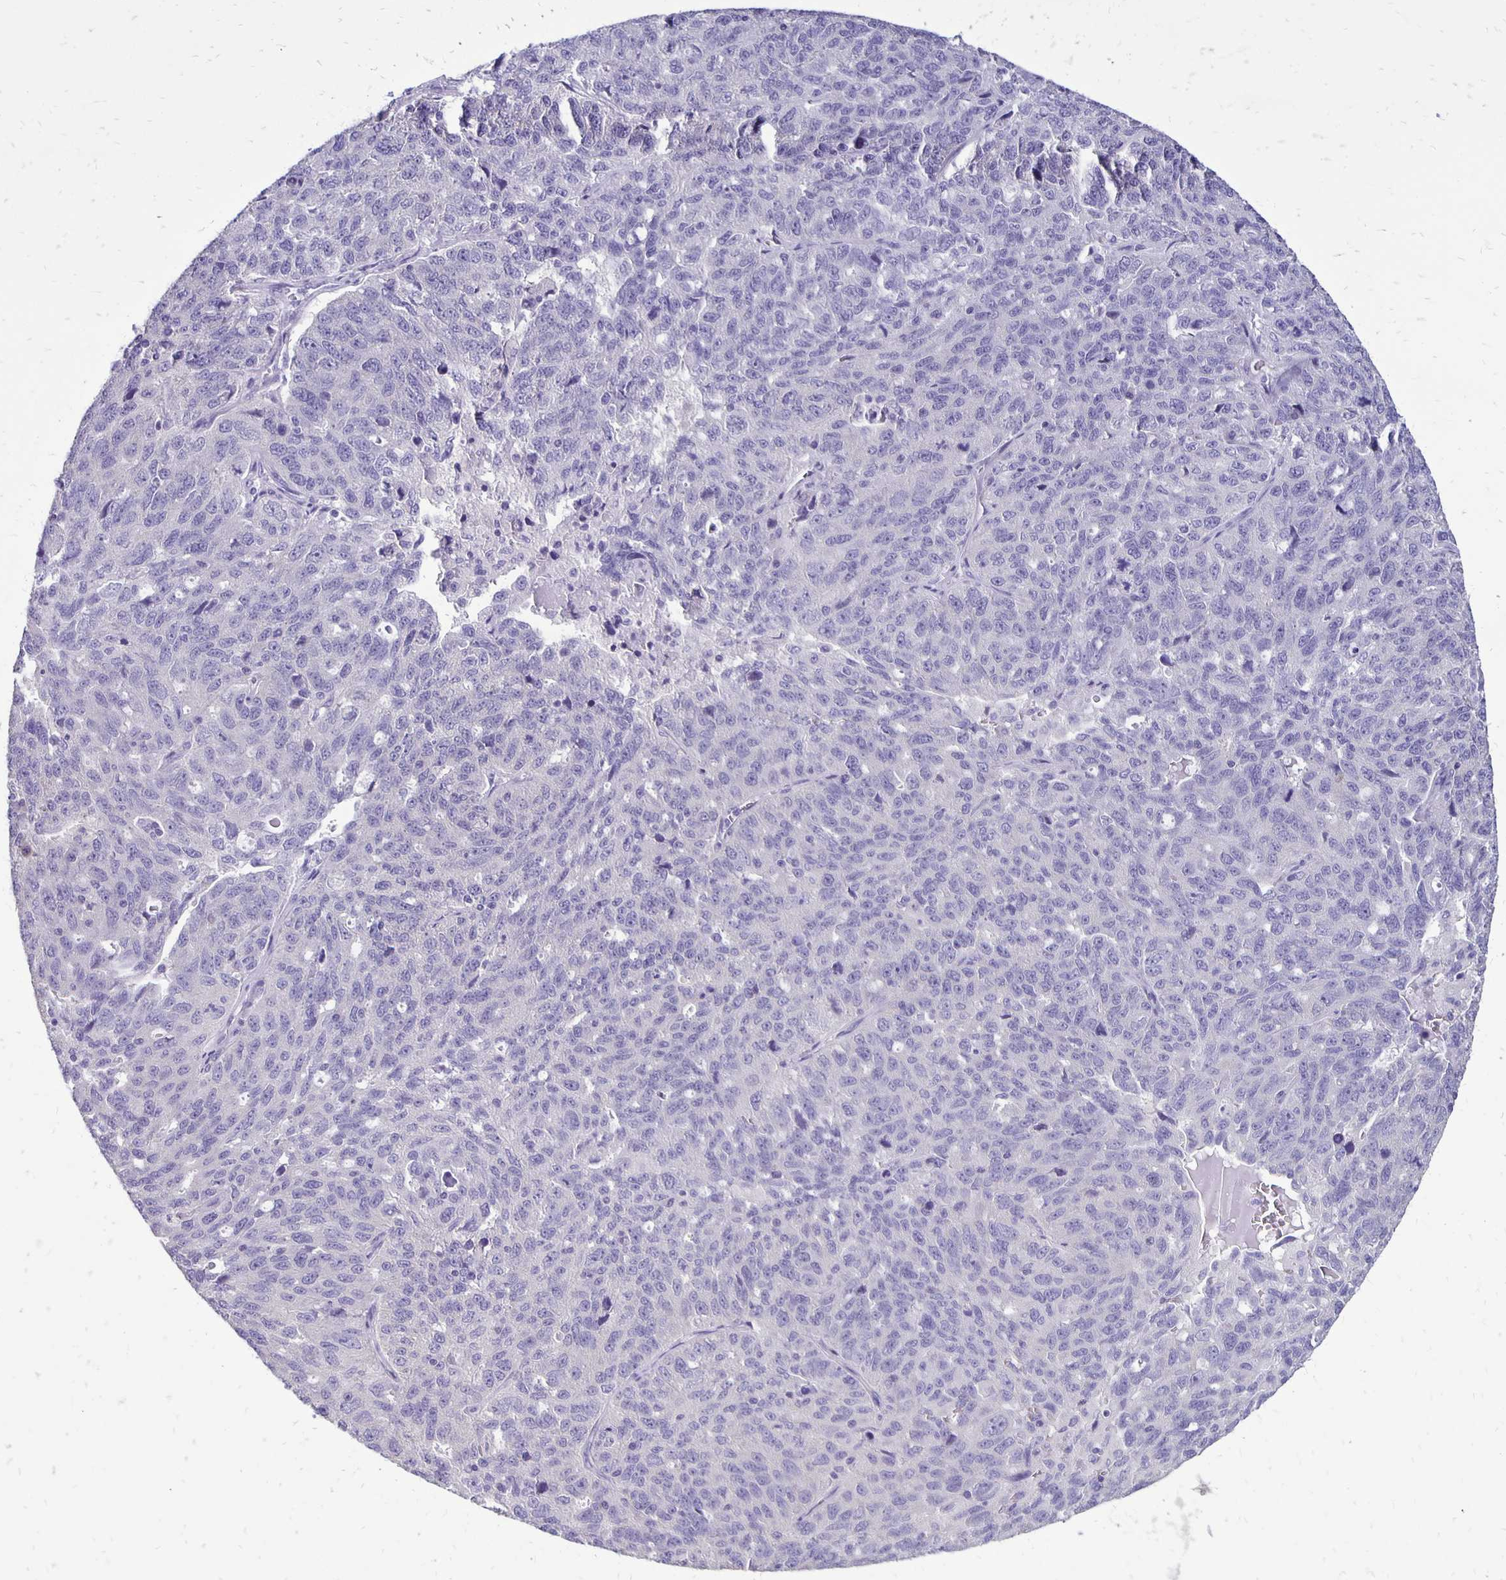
{"staining": {"intensity": "negative", "quantity": "none", "location": "none"}, "tissue": "ovarian cancer", "cell_type": "Tumor cells", "image_type": "cancer", "snomed": [{"axis": "morphology", "description": "Cystadenocarcinoma, serous, NOS"}, {"axis": "topography", "description": "Ovary"}], "caption": "Ovarian cancer was stained to show a protein in brown. There is no significant staining in tumor cells. (DAB immunohistochemistry (IHC) with hematoxylin counter stain).", "gene": "ANKRD45", "patient": {"sex": "female", "age": 71}}